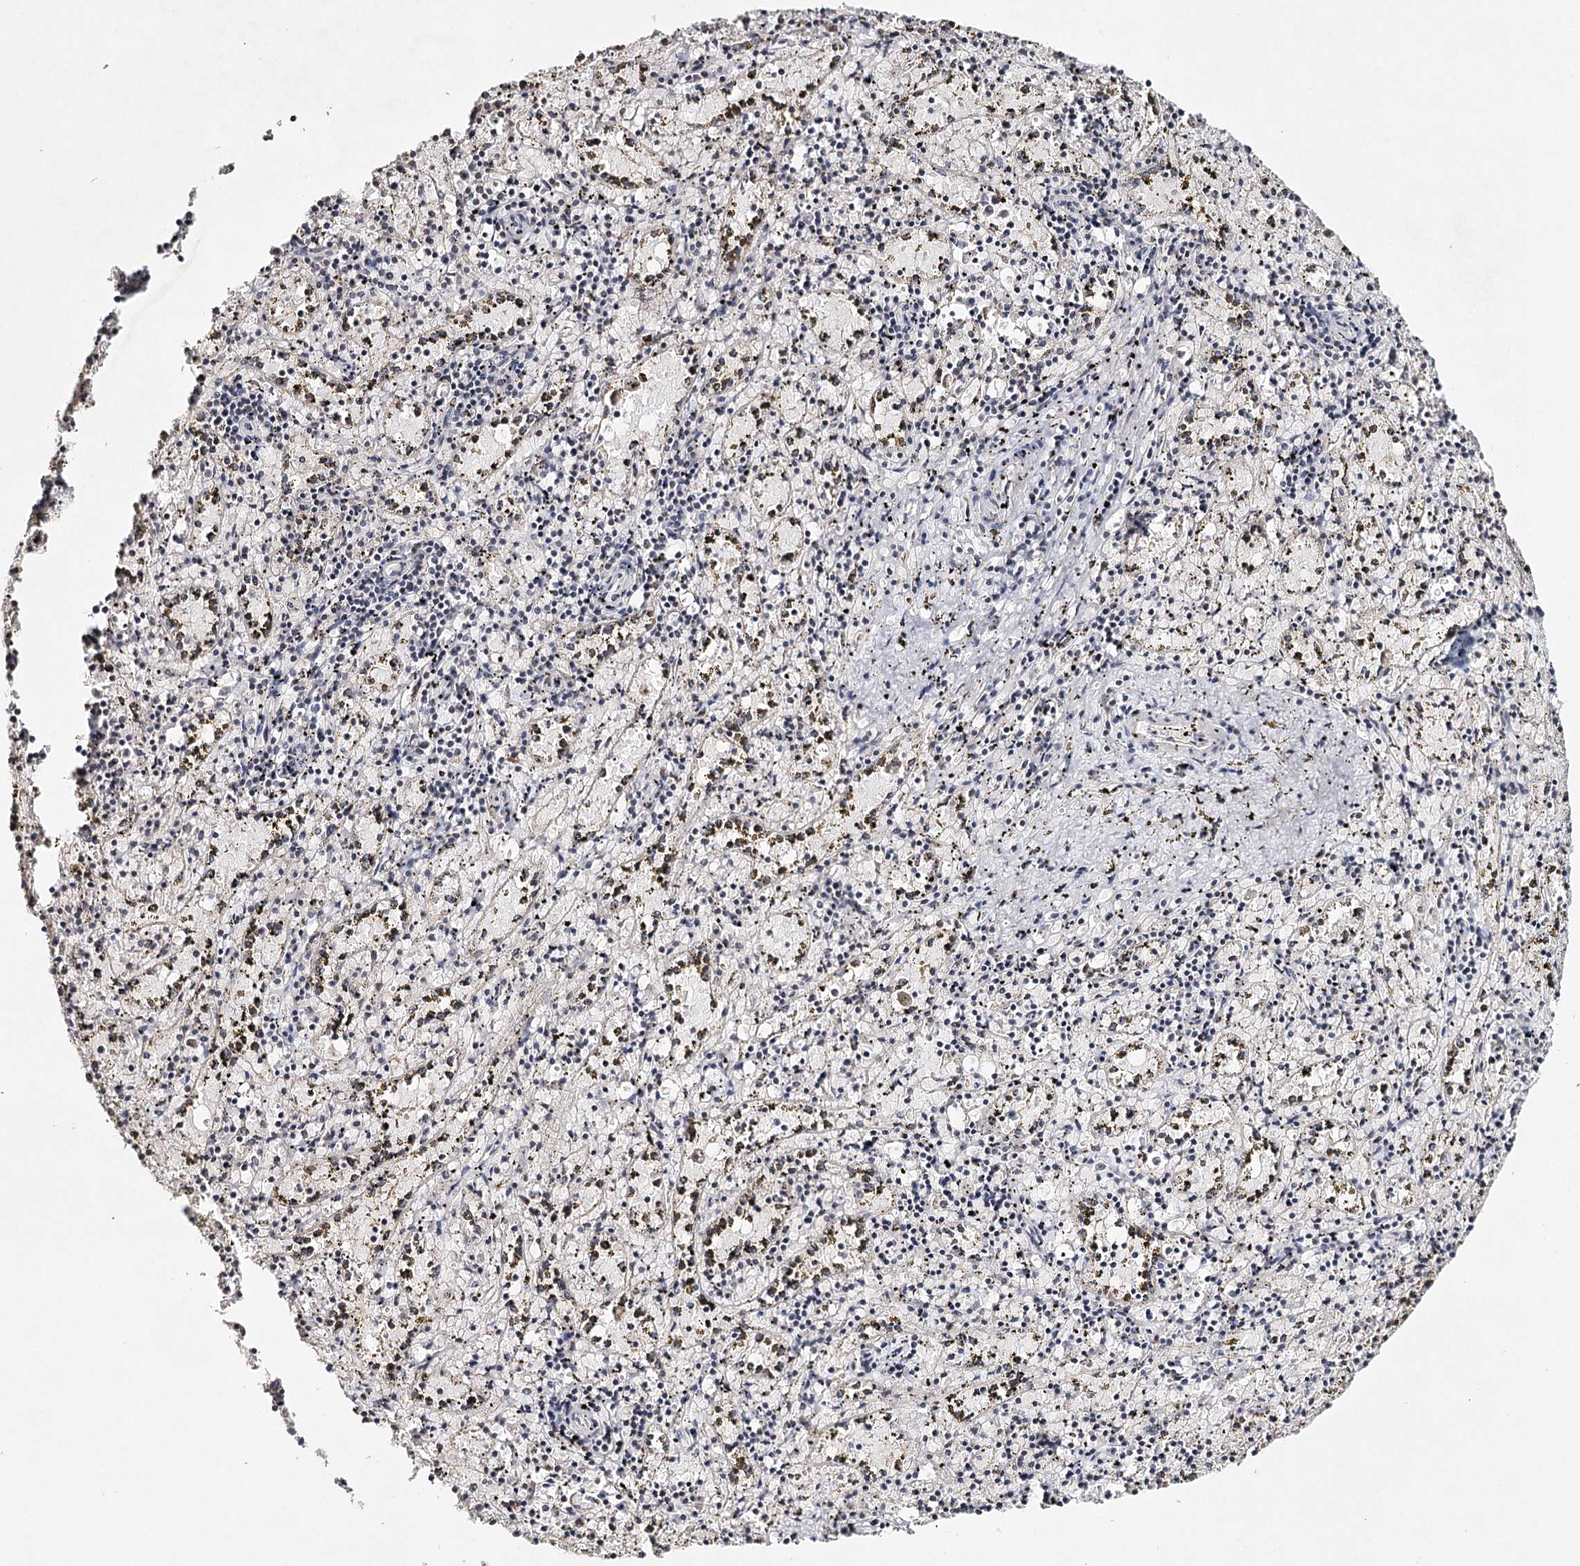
{"staining": {"intensity": "negative", "quantity": "none", "location": "none"}, "tissue": "spleen", "cell_type": "Cells in red pulp", "image_type": "normal", "snomed": [{"axis": "morphology", "description": "Normal tissue, NOS"}, {"axis": "topography", "description": "Spleen"}], "caption": "Protein analysis of unremarkable spleen exhibits no significant staining in cells in red pulp. (DAB (3,3'-diaminobenzidine) immunohistochemistry, high magnification).", "gene": "ICOS", "patient": {"sex": "male", "age": 11}}